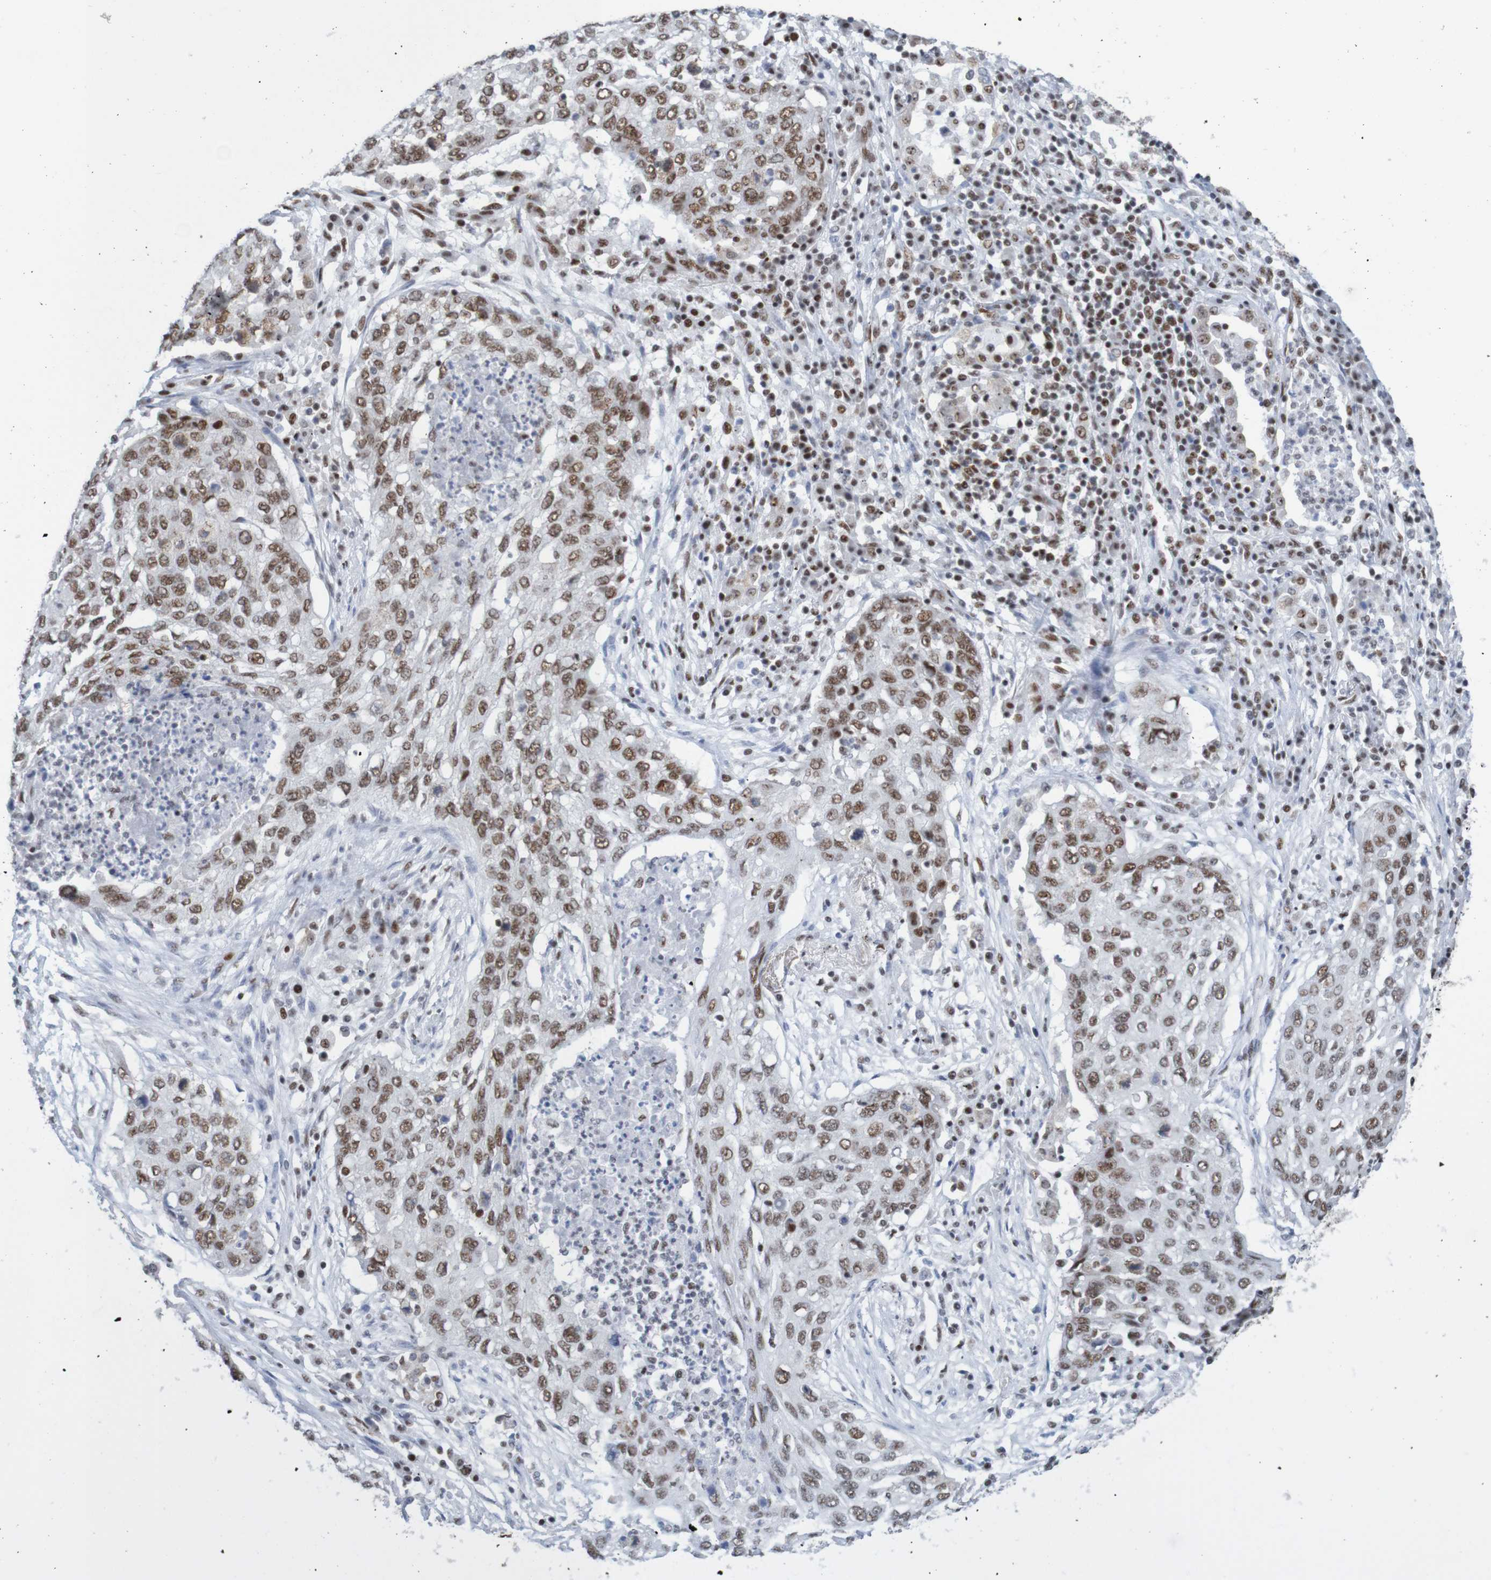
{"staining": {"intensity": "moderate", "quantity": ">75%", "location": "nuclear"}, "tissue": "lung cancer", "cell_type": "Tumor cells", "image_type": "cancer", "snomed": [{"axis": "morphology", "description": "Squamous cell carcinoma, NOS"}, {"axis": "topography", "description": "Lung"}], "caption": "Protein expression analysis of human squamous cell carcinoma (lung) reveals moderate nuclear positivity in about >75% of tumor cells.", "gene": "THRAP3", "patient": {"sex": "female", "age": 63}}